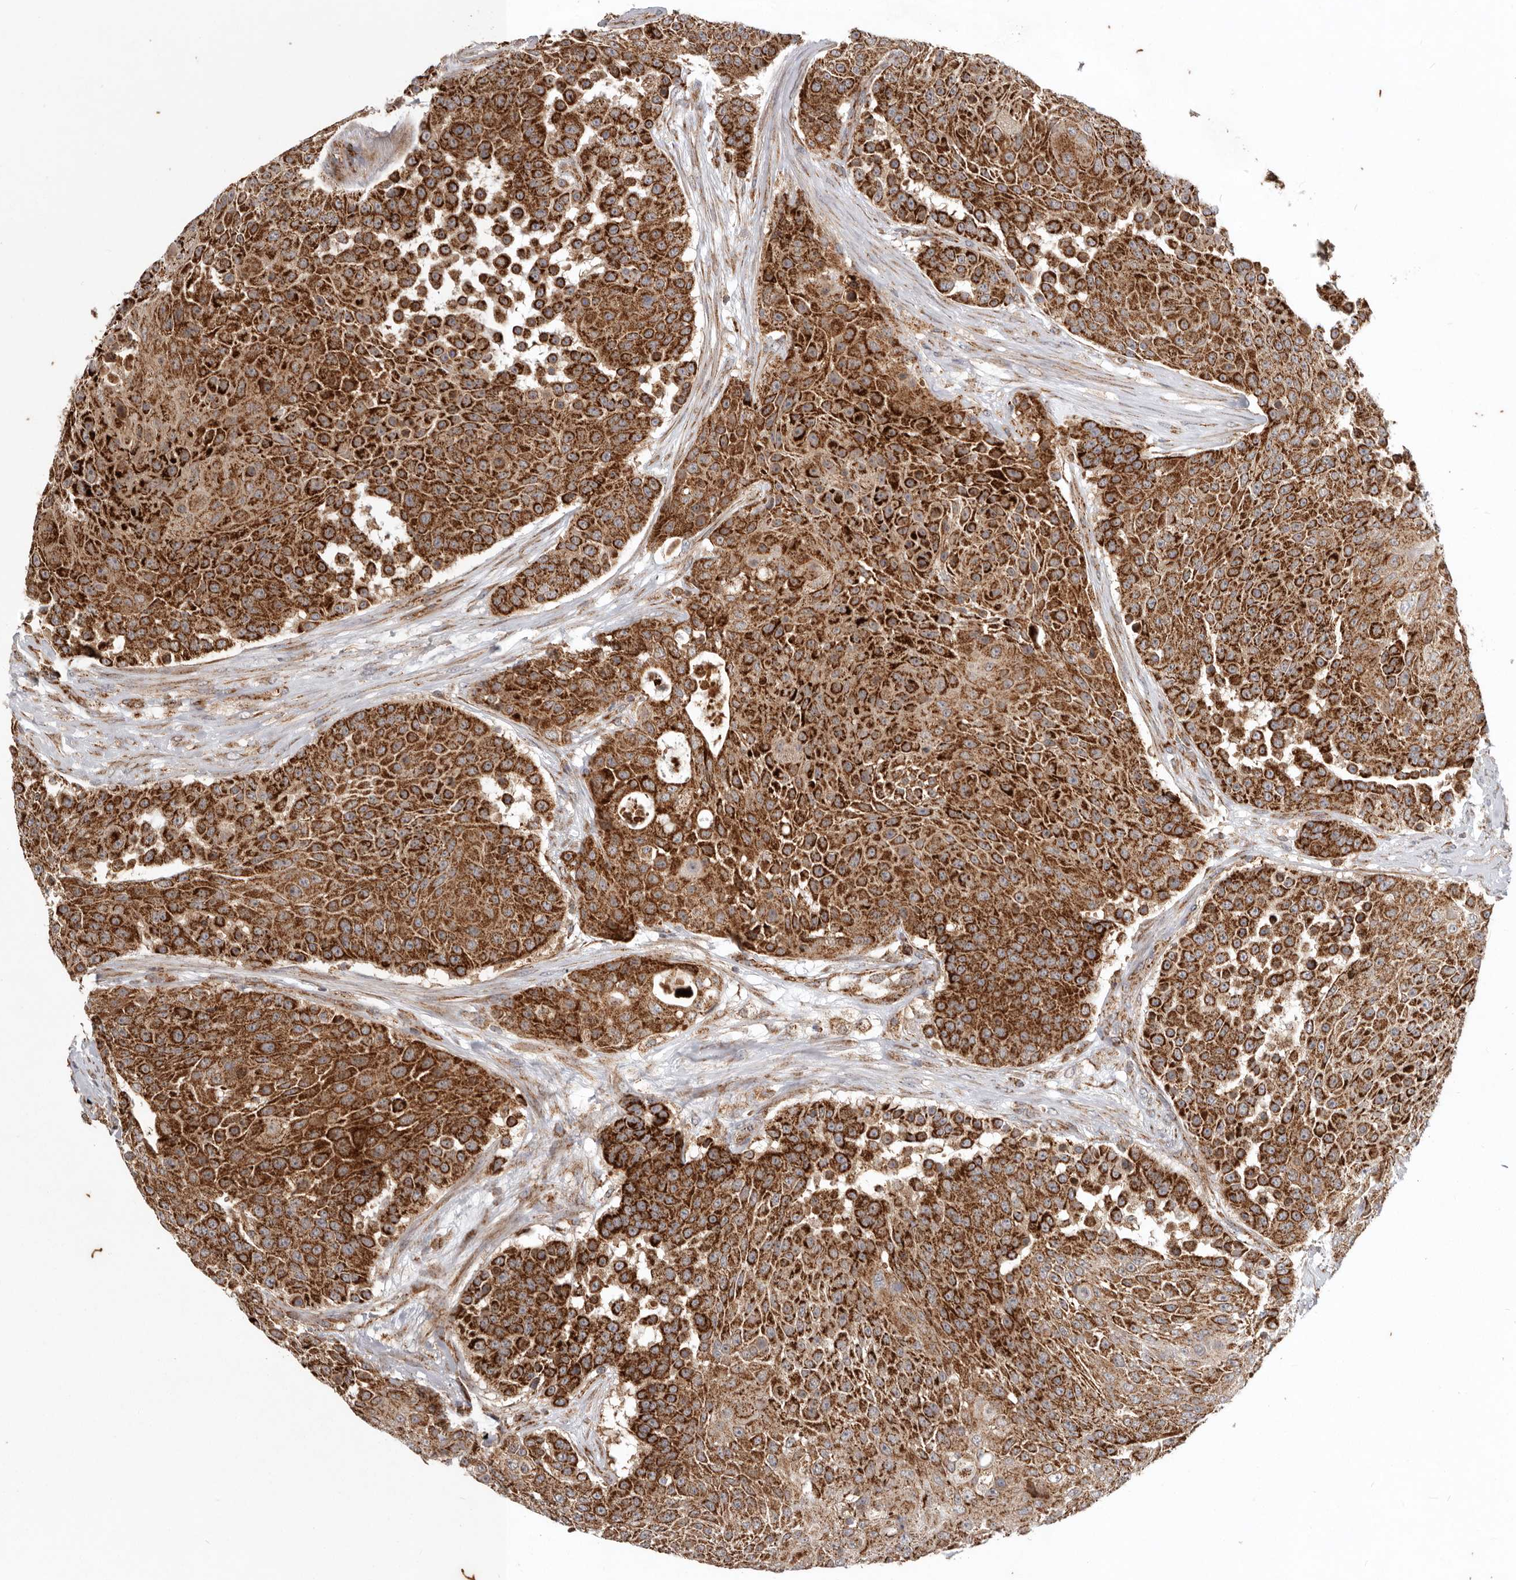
{"staining": {"intensity": "strong", "quantity": ">75%", "location": "cytoplasmic/membranous"}, "tissue": "urothelial cancer", "cell_type": "Tumor cells", "image_type": "cancer", "snomed": [{"axis": "morphology", "description": "Urothelial carcinoma, High grade"}, {"axis": "topography", "description": "Urinary bladder"}], "caption": "High-grade urothelial carcinoma stained for a protein shows strong cytoplasmic/membranous positivity in tumor cells. The staining was performed using DAB, with brown indicating positive protein expression. Nuclei are stained blue with hematoxylin.", "gene": "MRPS10", "patient": {"sex": "female", "age": 63}}